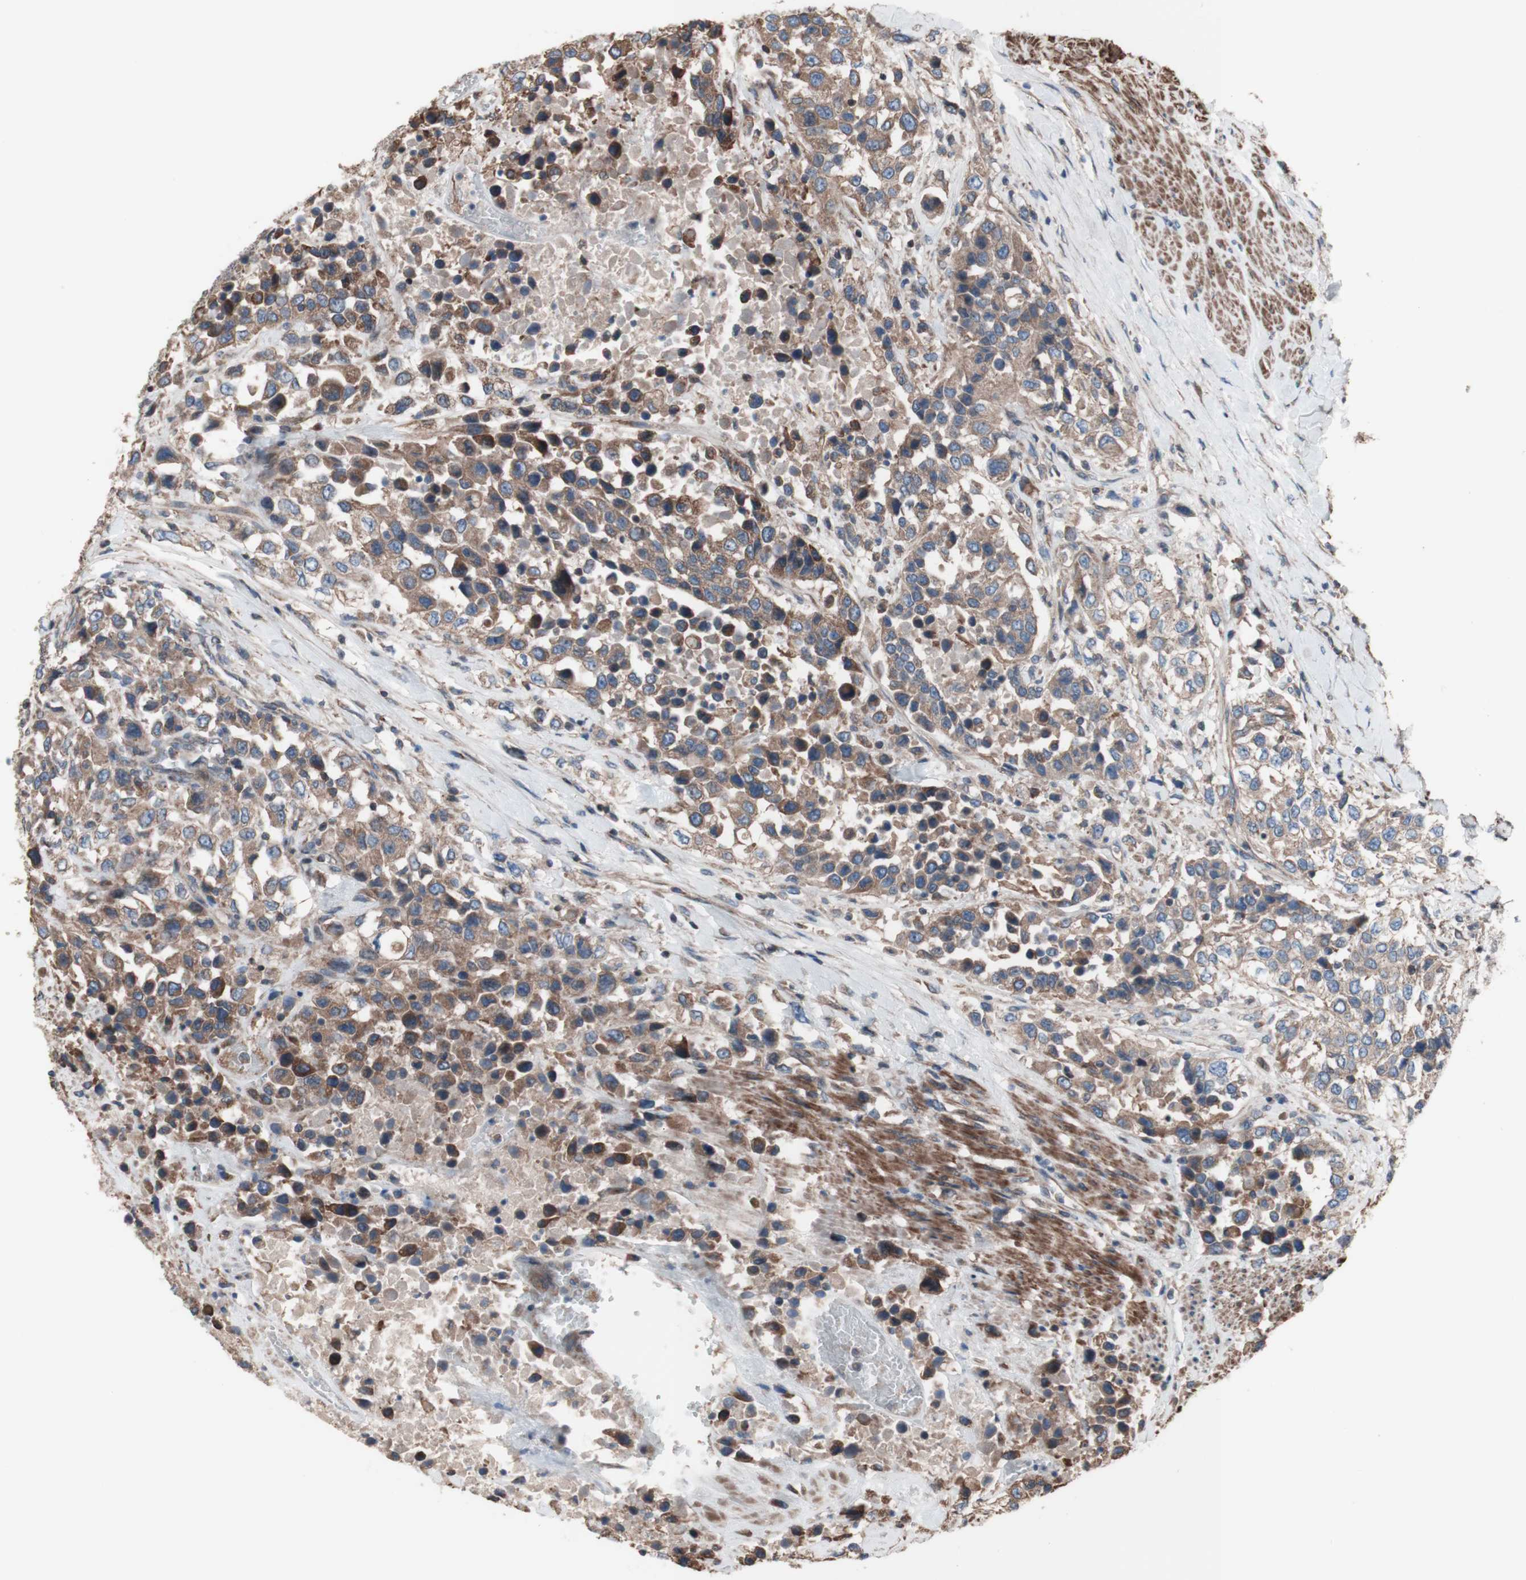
{"staining": {"intensity": "moderate", "quantity": ">75%", "location": "cytoplasmic/membranous"}, "tissue": "urothelial cancer", "cell_type": "Tumor cells", "image_type": "cancer", "snomed": [{"axis": "morphology", "description": "Urothelial carcinoma, High grade"}, {"axis": "topography", "description": "Urinary bladder"}], "caption": "The histopathology image demonstrates a brown stain indicating the presence of a protein in the cytoplasmic/membranous of tumor cells in urothelial cancer.", "gene": "COPB1", "patient": {"sex": "female", "age": 80}}